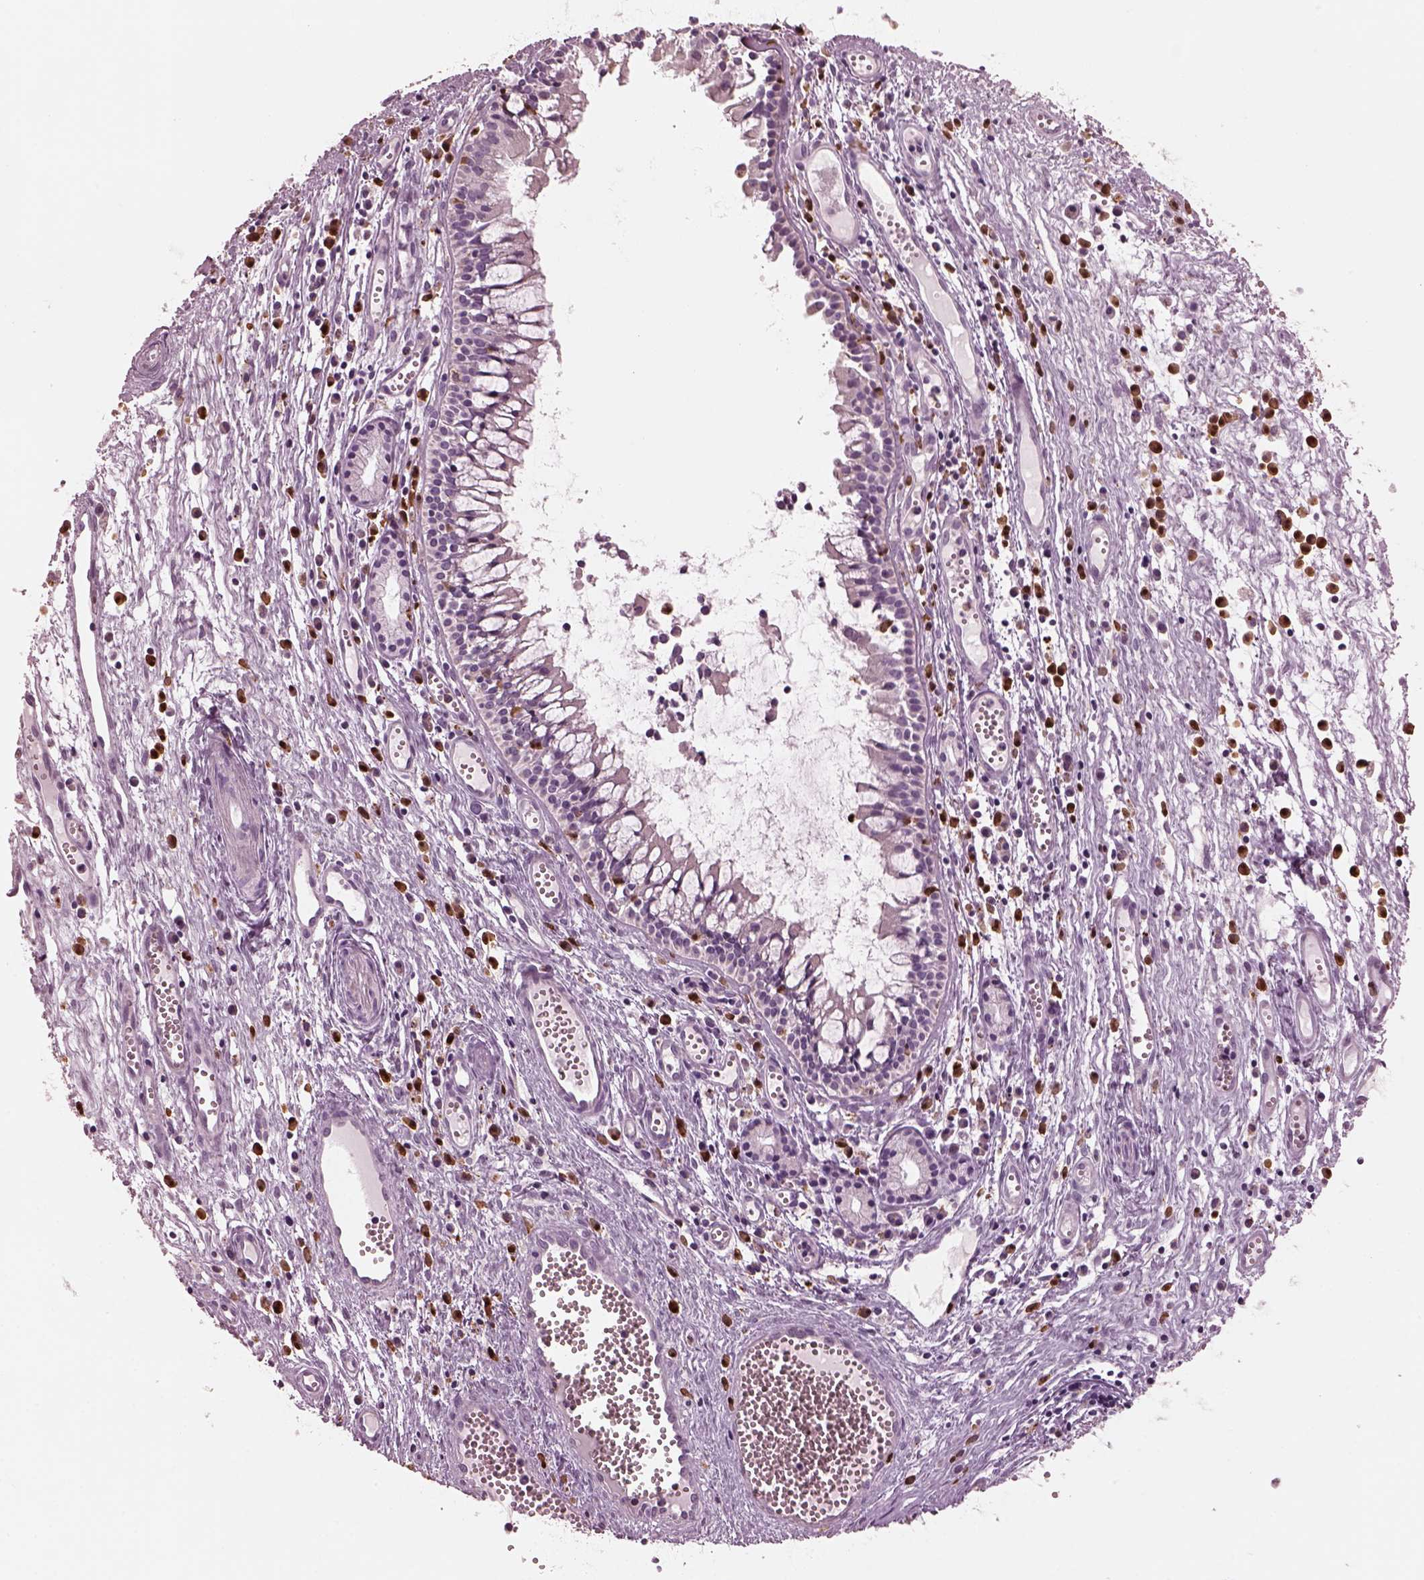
{"staining": {"intensity": "negative", "quantity": "none", "location": "none"}, "tissue": "nasopharynx", "cell_type": "Respiratory epithelial cells", "image_type": "normal", "snomed": [{"axis": "morphology", "description": "Normal tissue, NOS"}, {"axis": "topography", "description": "Nasopharynx"}], "caption": "The micrograph shows no staining of respiratory epithelial cells in normal nasopharynx.", "gene": "SLAMF8", "patient": {"sex": "male", "age": 31}}